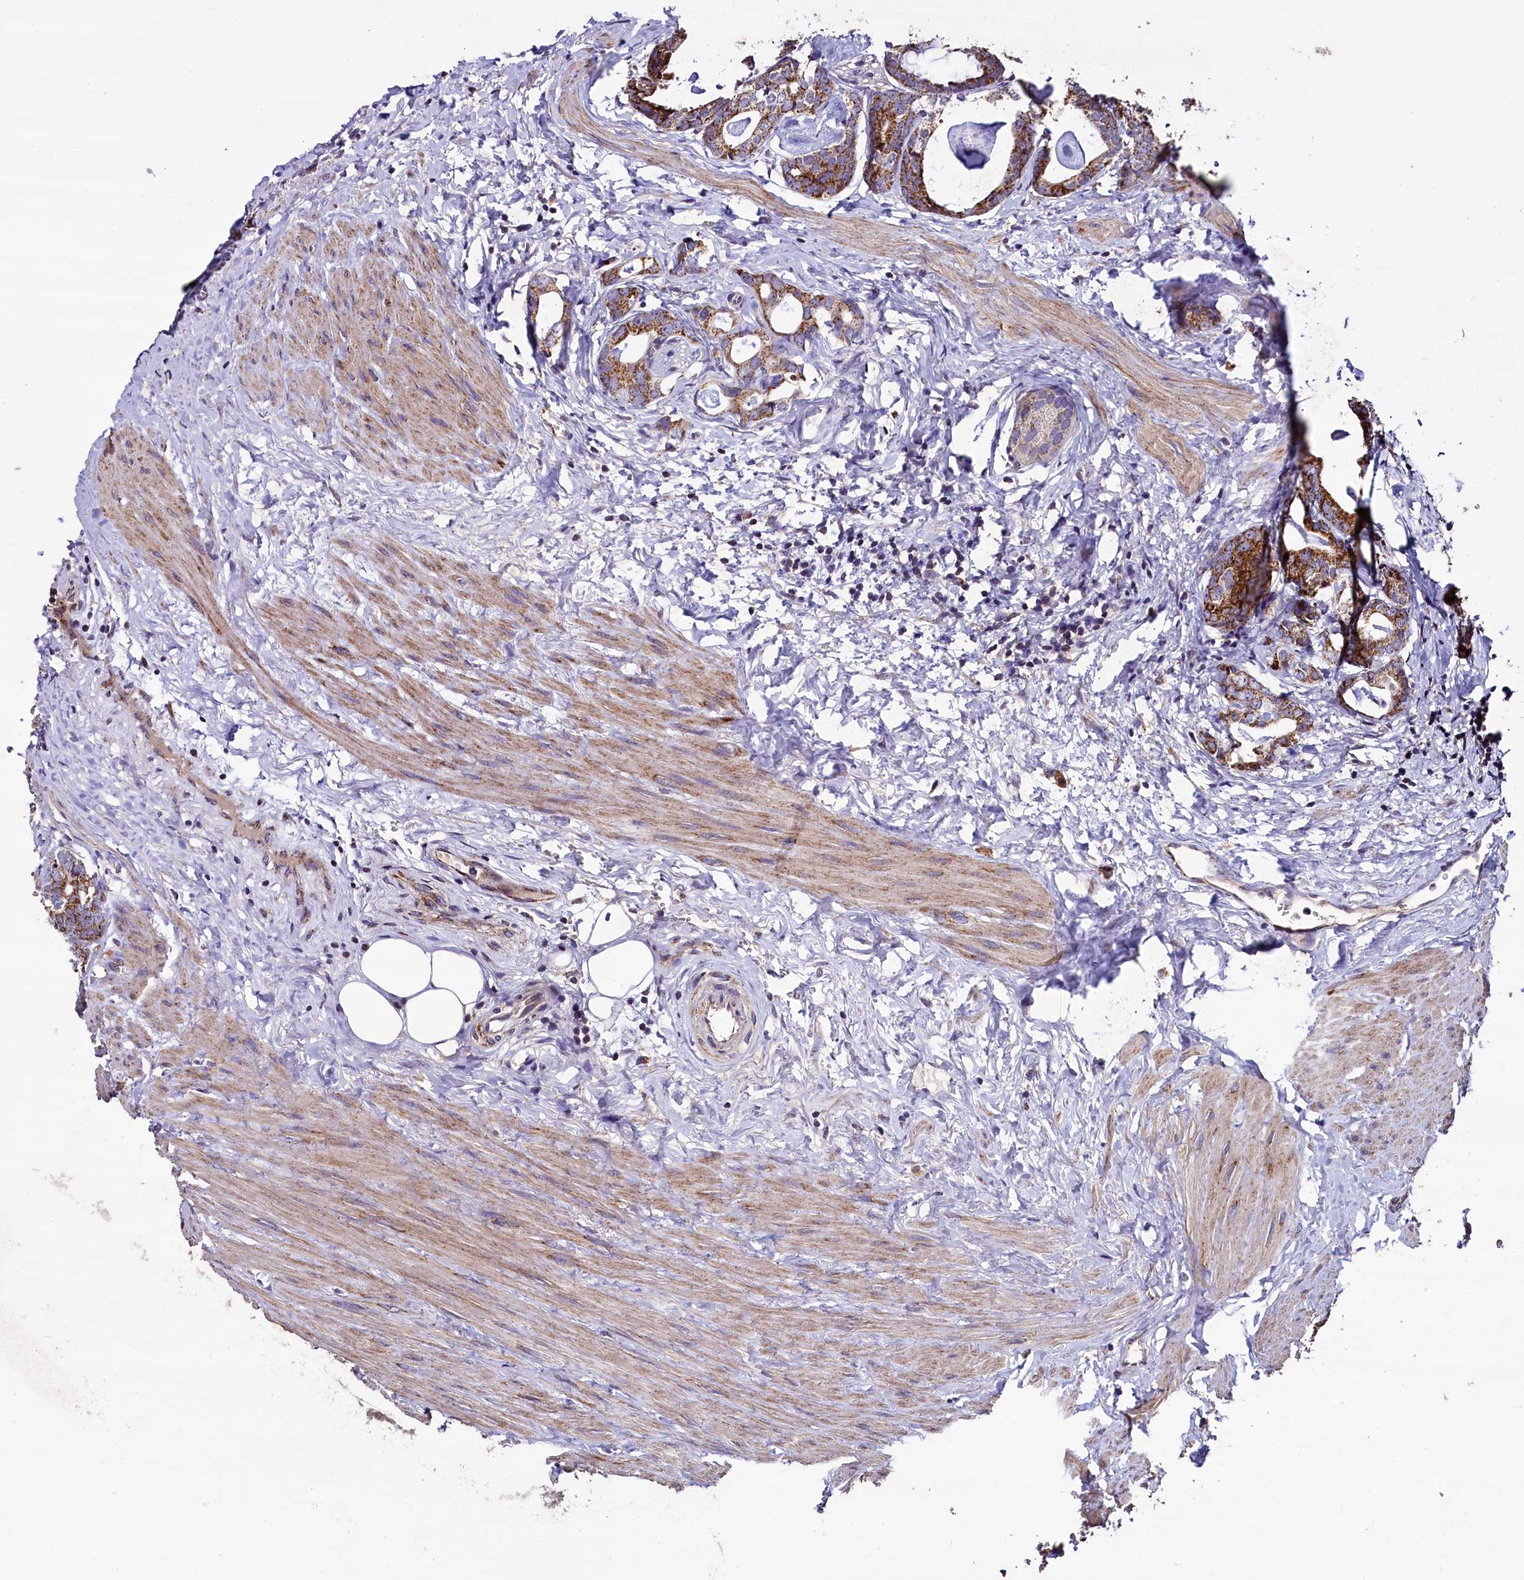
{"staining": {"intensity": "strong", "quantity": ">75%", "location": "cytoplasmic/membranous"}, "tissue": "prostate cancer", "cell_type": "Tumor cells", "image_type": "cancer", "snomed": [{"axis": "morphology", "description": "Adenocarcinoma, Low grade"}, {"axis": "topography", "description": "Prostate"}], "caption": "DAB (3,3'-diaminobenzidine) immunohistochemical staining of human adenocarcinoma (low-grade) (prostate) exhibits strong cytoplasmic/membranous protein staining in approximately >75% of tumor cells. (DAB = brown stain, brightfield microscopy at high magnification).", "gene": "COQ9", "patient": {"sex": "male", "age": 71}}